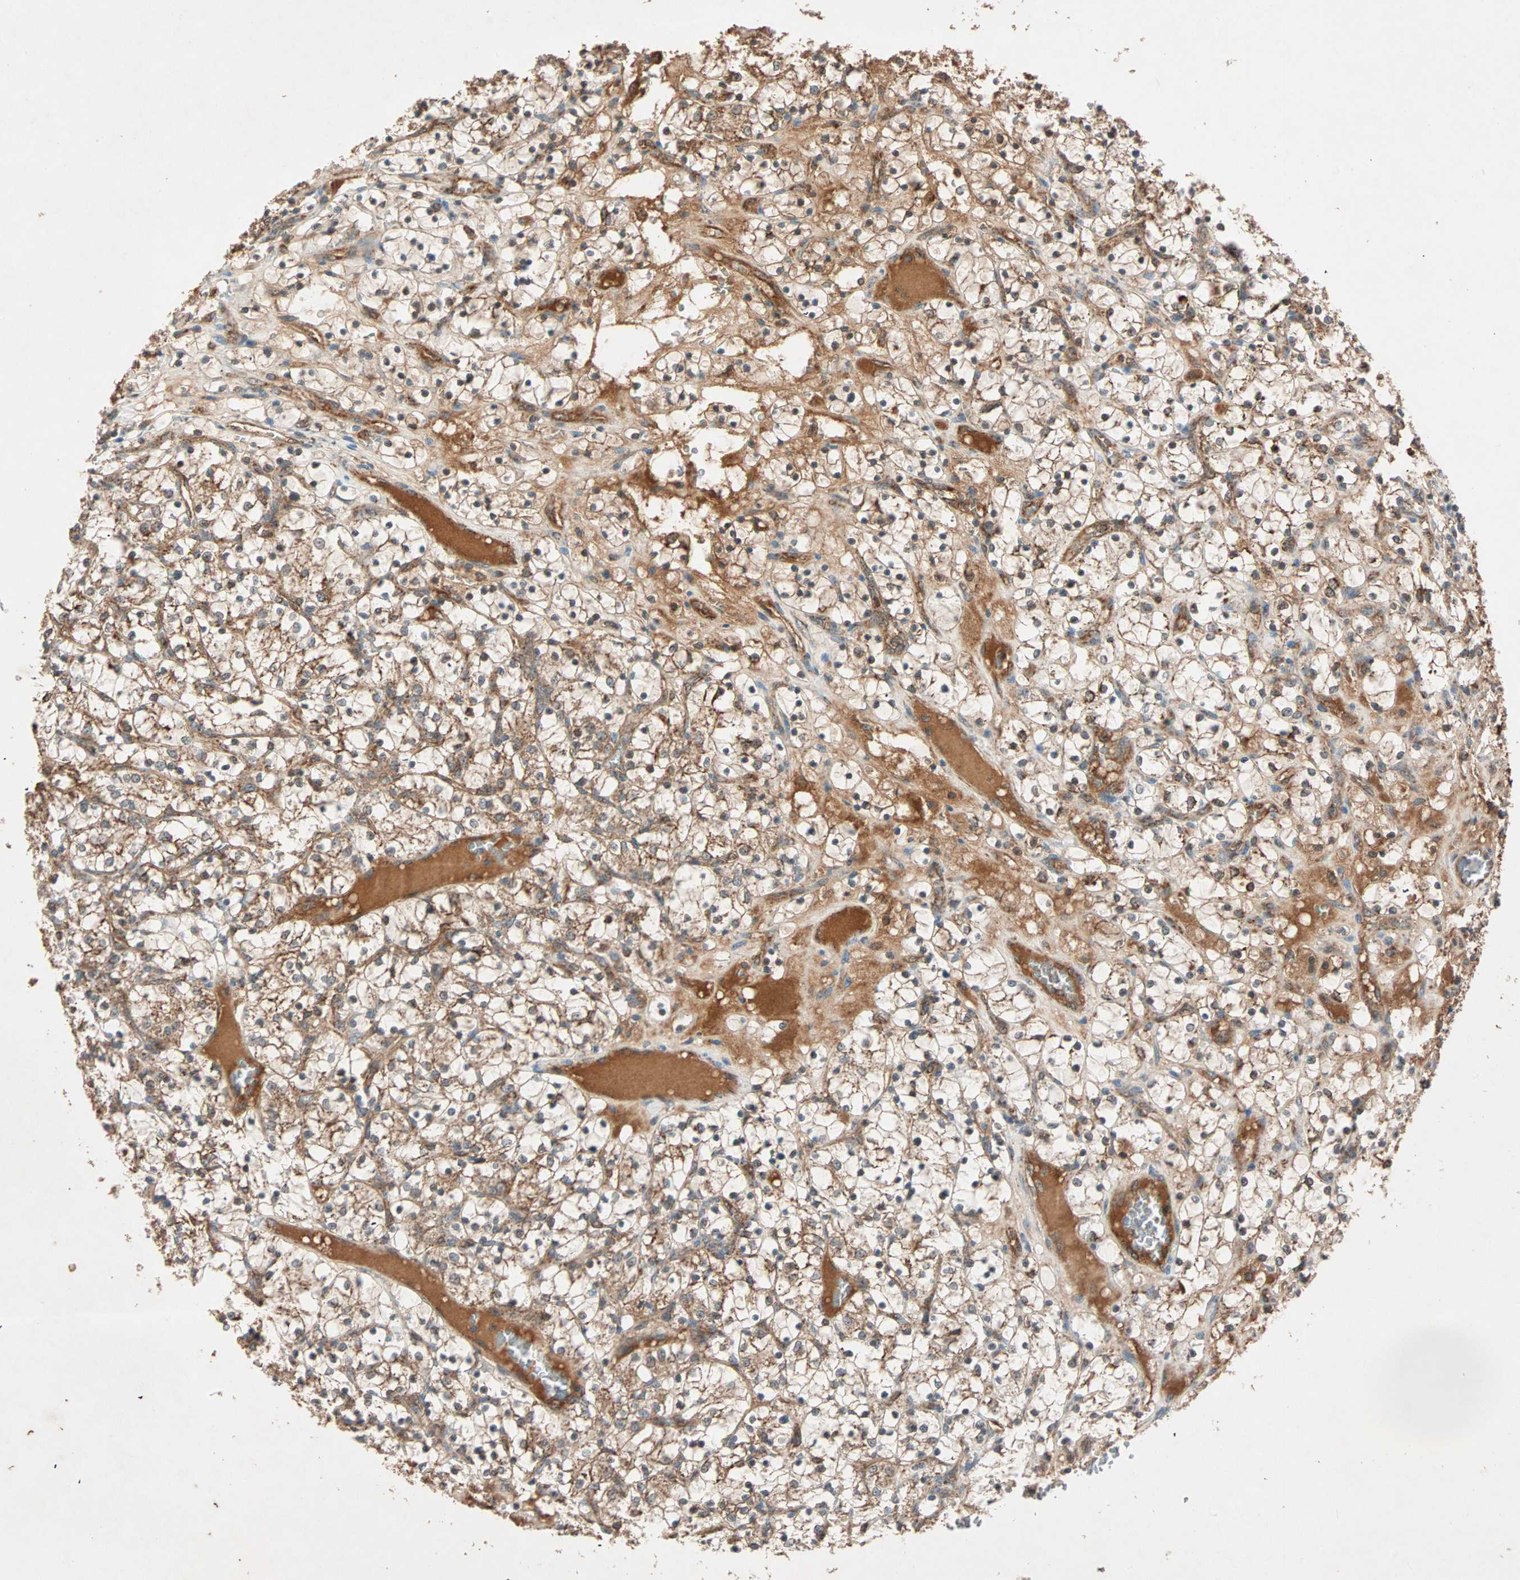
{"staining": {"intensity": "strong", "quantity": ">75%", "location": "cytoplasmic/membranous"}, "tissue": "renal cancer", "cell_type": "Tumor cells", "image_type": "cancer", "snomed": [{"axis": "morphology", "description": "Adenocarcinoma, NOS"}, {"axis": "topography", "description": "Kidney"}], "caption": "Immunohistochemistry (IHC) of adenocarcinoma (renal) reveals high levels of strong cytoplasmic/membranous expression in about >75% of tumor cells.", "gene": "MAPK1", "patient": {"sex": "female", "age": 69}}